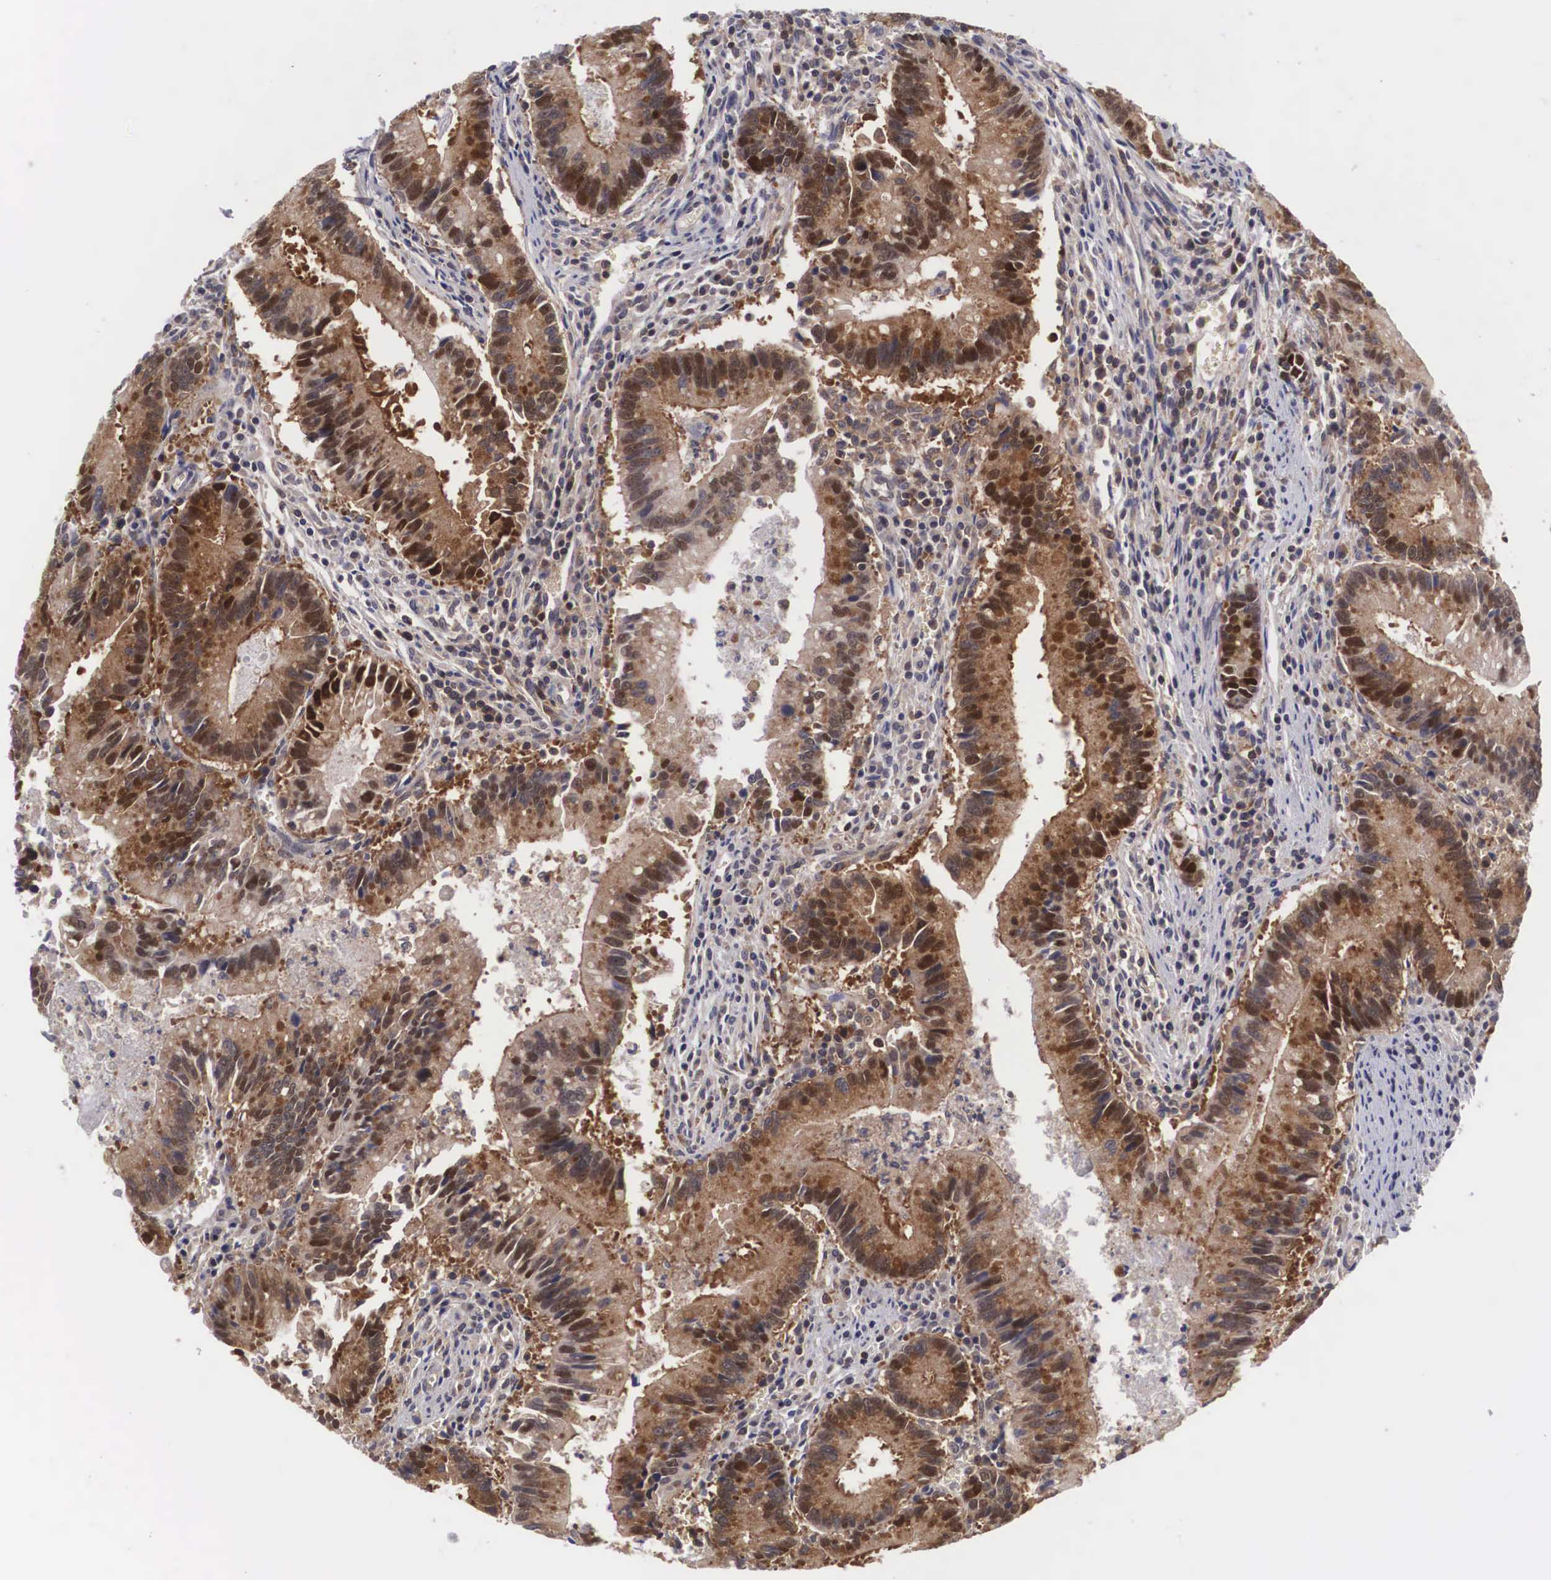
{"staining": {"intensity": "moderate", "quantity": ">75%", "location": "cytoplasmic/membranous,nuclear"}, "tissue": "colorectal cancer", "cell_type": "Tumor cells", "image_type": "cancer", "snomed": [{"axis": "morphology", "description": "Adenocarcinoma, NOS"}, {"axis": "topography", "description": "Rectum"}], "caption": "Immunohistochemistry staining of colorectal cancer (adenocarcinoma), which shows medium levels of moderate cytoplasmic/membranous and nuclear staining in approximately >75% of tumor cells indicating moderate cytoplasmic/membranous and nuclear protein expression. The staining was performed using DAB (brown) for protein detection and nuclei were counterstained in hematoxylin (blue).", "gene": "ADSL", "patient": {"sex": "female", "age": 81}}